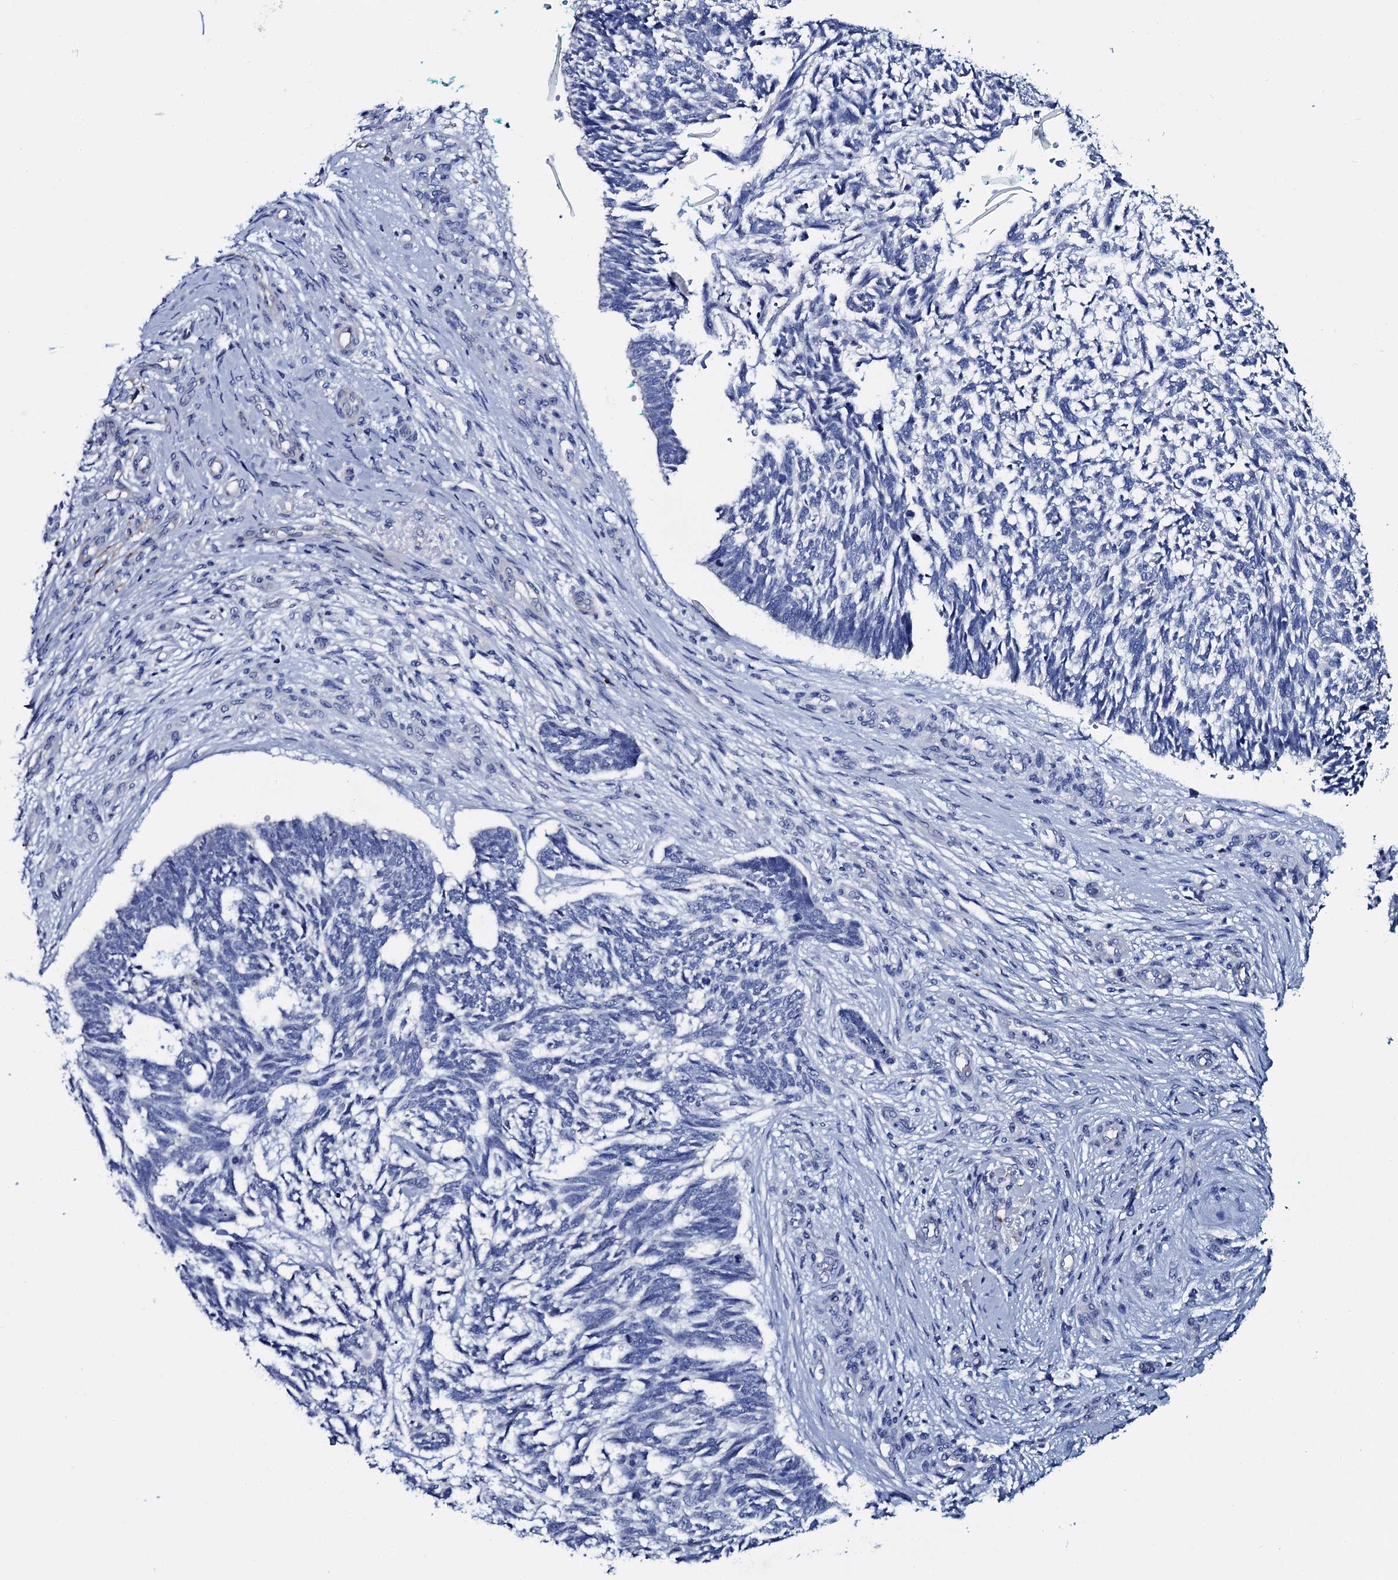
{"staining": {"intensity": "negative", "quantity": "none", "location": "none"}, "tissue": "skin cancer", "cell_type": "Tumor cells", "image_type": "cancer", "snomed": [{"axis": "morphology", "description": "Basal cell carcinoma"}, {"axis": "topography", "description": "Skin"}], "caption": "Skin cancer (basal cell carcinoma) stained for a protein using immunohistochemistry (IHC) exhibits no positivity tumor cells.", "gene": "GYS2", "patient": {"sex": "male", "age": 88}}